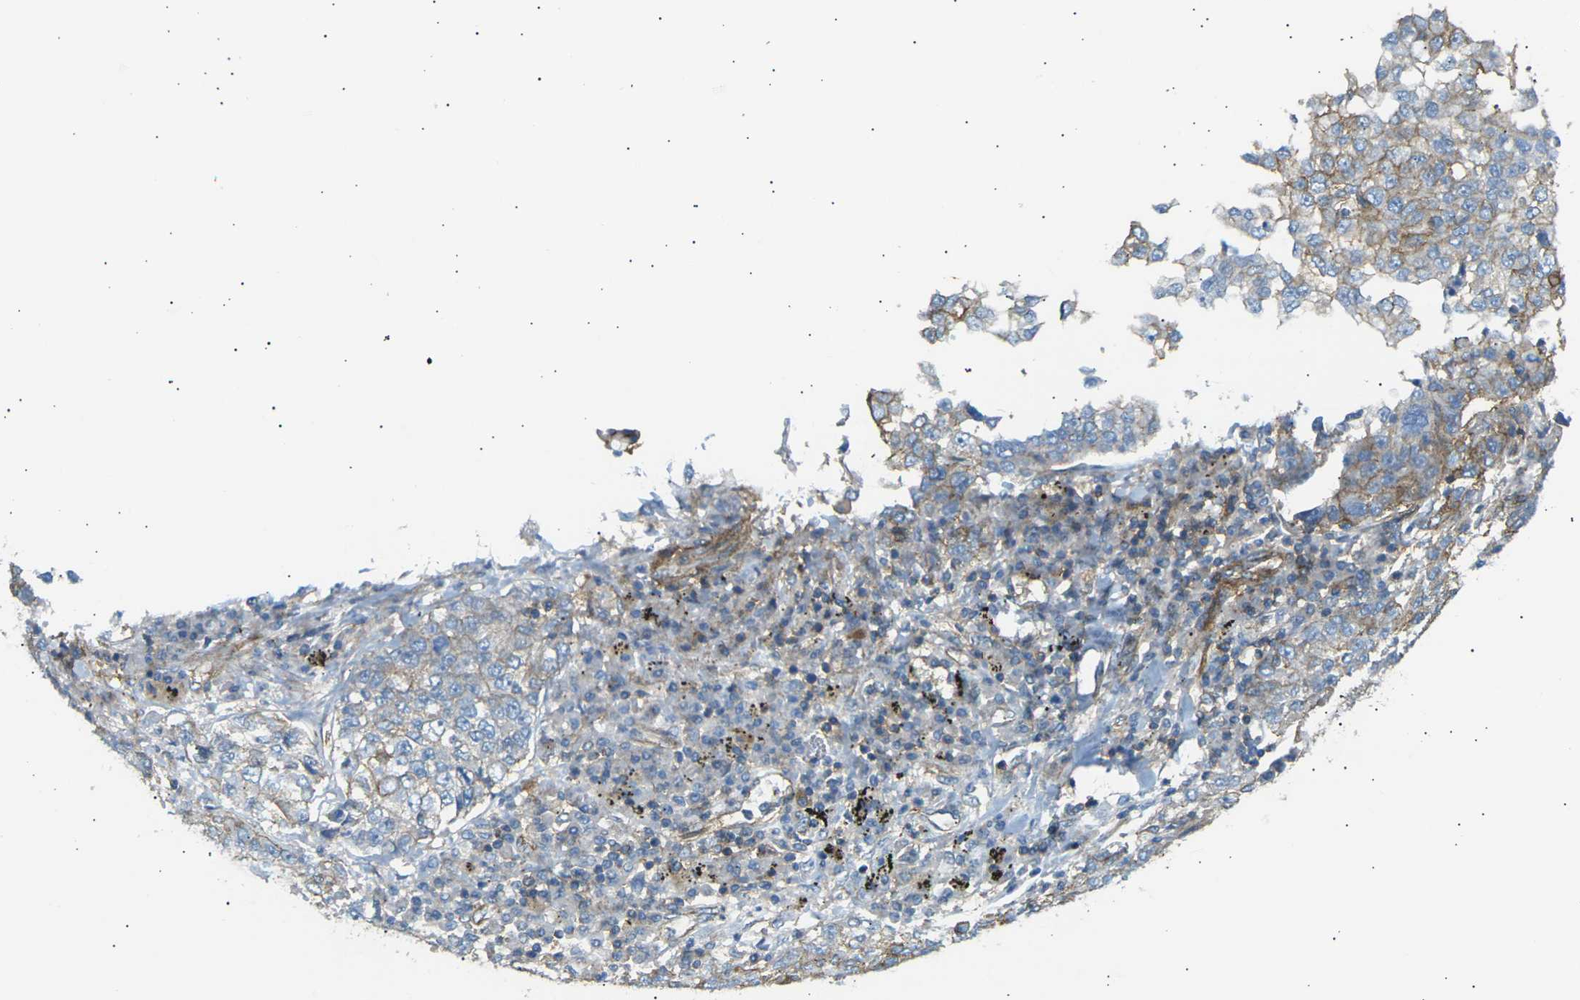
{"staining": {"intensity": "moderate", "quantity": "25%-75%", "location": "cytoplasmic/membranous"}, "tissue": "lung cancer", "cell_type": "Tumor cells", "image_type": "cancer", "snomed": [{"axis": "morphology", "description": "Adenocarcinoma, NOS"}, {"axis": "topography", "description": "Lung"}], "caption": "Human lung cancer (adenocarcinoma) stained with a brown dye exhibits moderate cytoplasmic/membranous positive staining in approximately 25%-75% of tumor cells.", "gene": "ATP2B4", "patient": {"sex": "male", "age": 49}}